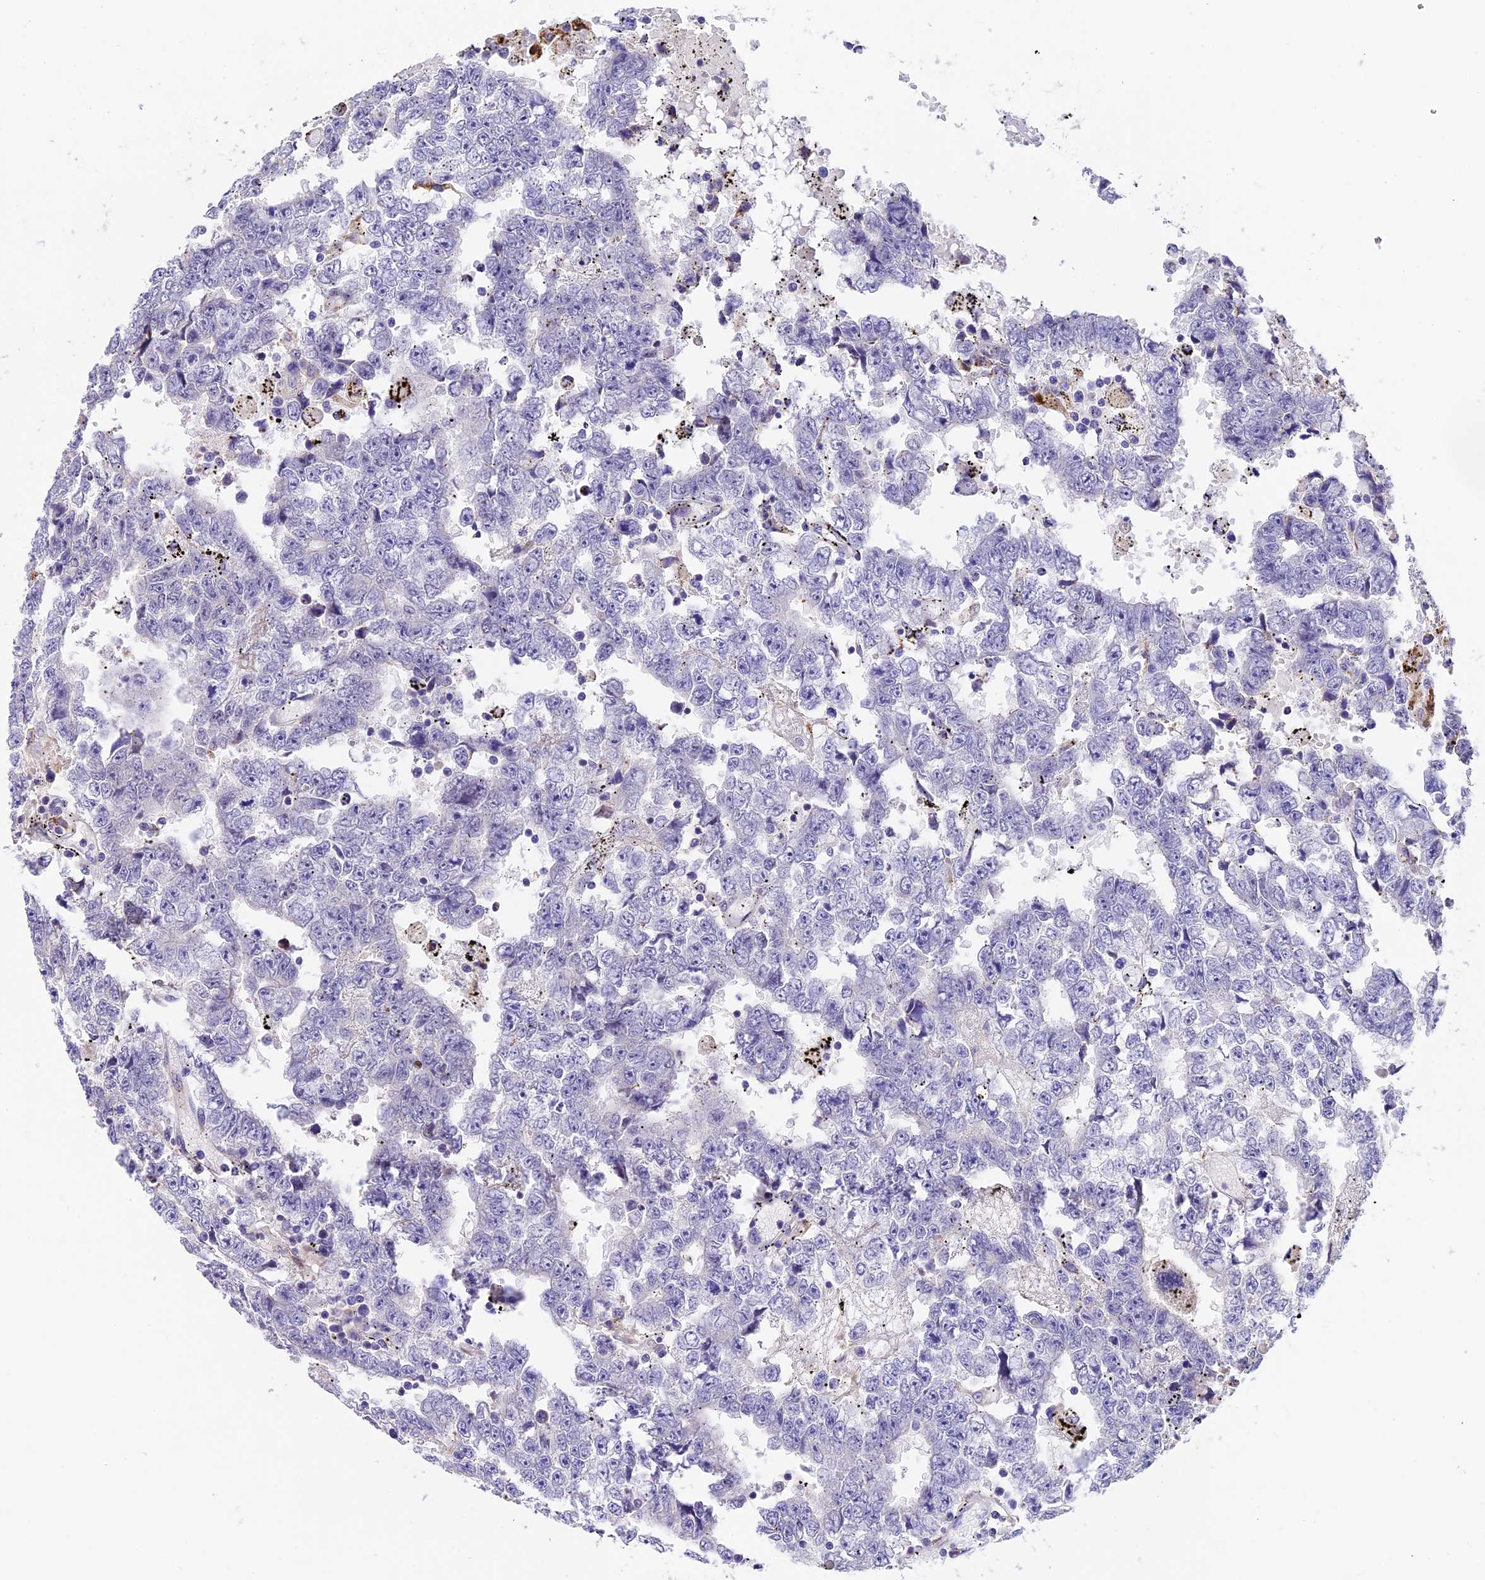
{"staining": {"intensity": "negative", "quantity": "none", "location": "none"}, "tissue": "testis cancer", "cell_type": "Tumor cells", "image_type": "cancer", "snomed": [{"axis": "morphology", "description": "Carcinoma, Embryonal, NOS"}, {"axis": "topography", "description": "Testis"}], "caption": "High power microscopy image of an immunohistochemistry (IHC) photomicrograph of testis embryonal carcinoma, revealing no significant expression in tumor cells.", "gene": "FBXO45", "patient": {"sex": "male", "age": 25}}